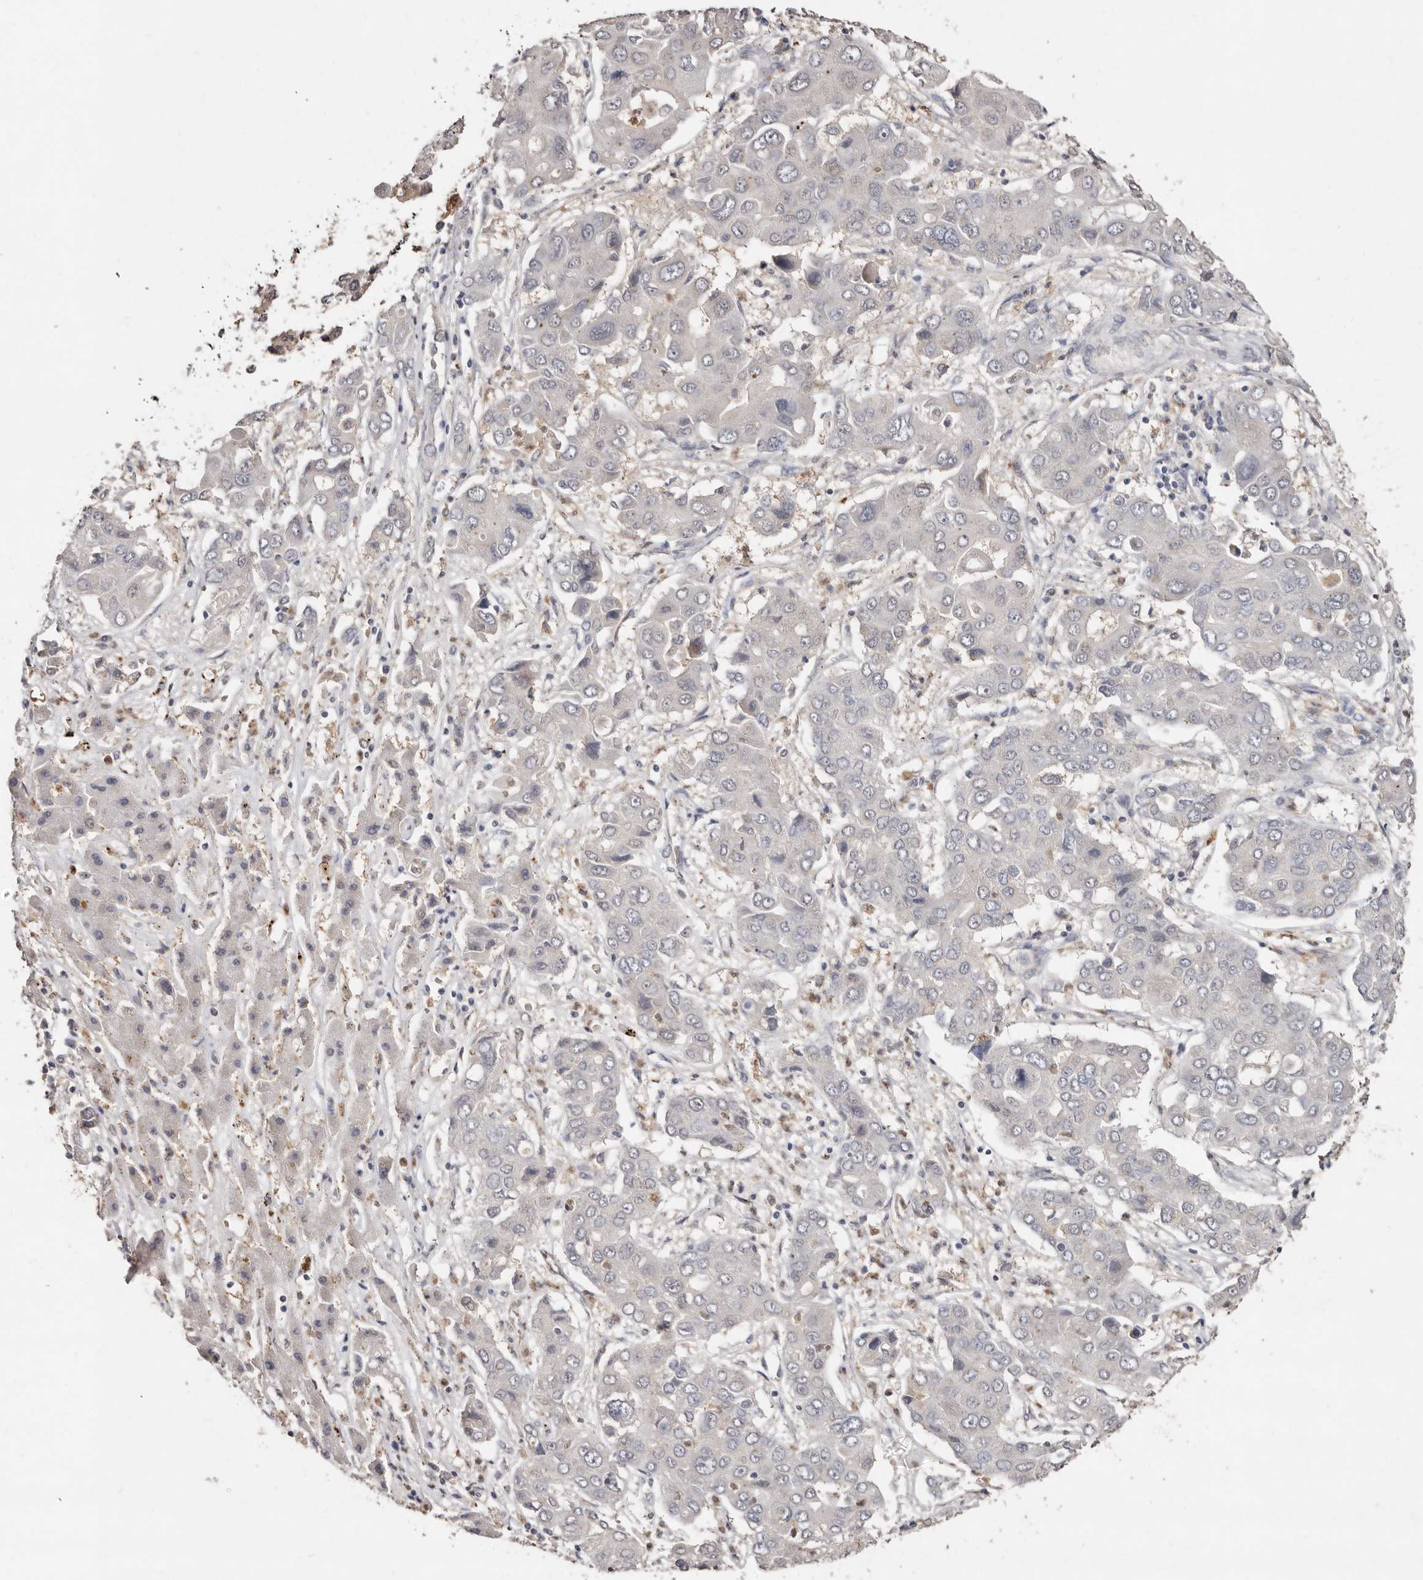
{"staining": {"intensity": "negative", "quantity": "none", "location": "none"}, "tissue": "liver cancer", "cell_type": "Tumor cells", "image_type": "cancer", "snomed": [{"axis": "morphology", "description": "Cholangiocarcinoma"}, {"axis": "topography", "description": "Liver"}], "caption": "An IHC photomicrograph of liver cancer is shown. There is no staining in tumor cells of liver cancer.", "gene": "SULT1E1", "patient": {"sex": "male", "age": 67}}